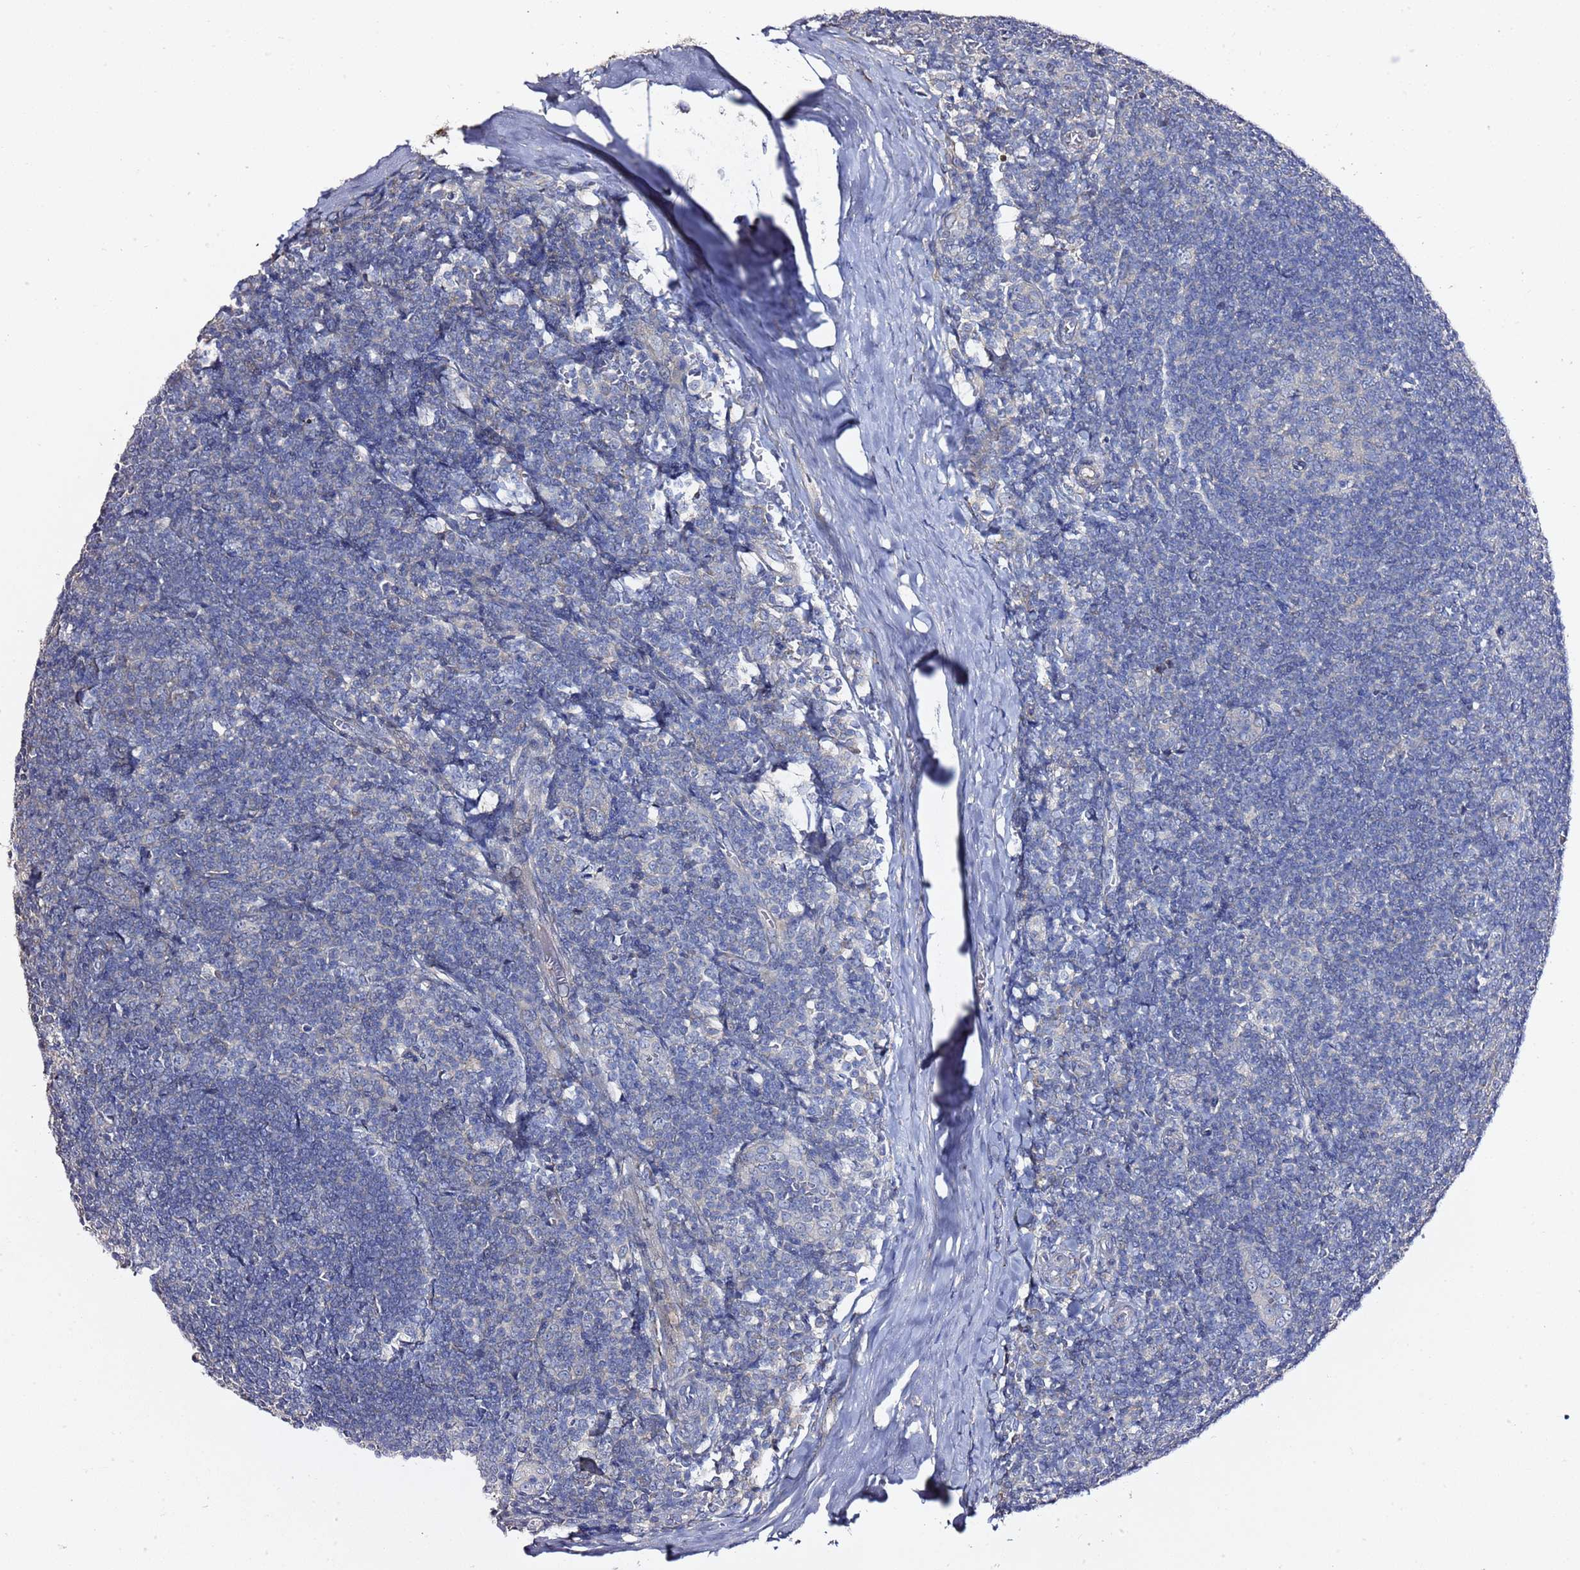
{"staining": {"intensity": "negative", "quantity": "none", "location": "none"}, "tissue": "tonsil", "cell_type": "Germinal center cells", "image_type": "normal", "snomed": [{"axis": "morphology", "description": "Normal tissue, NOS"}, {"axis": "topography", "description": "Tonsil"}], "caption": "Unremarkable tonsil was stained to show a protein in brown. There is no significant expression in germinal center cells. The staining was performed using DAB to visualize the protein expression in brown, while the nuclei were stained in blue with hematoxylin (Magnification: 20x).", "gene": "RABL2A", "patient": {"sex": "male", "age": 27}}